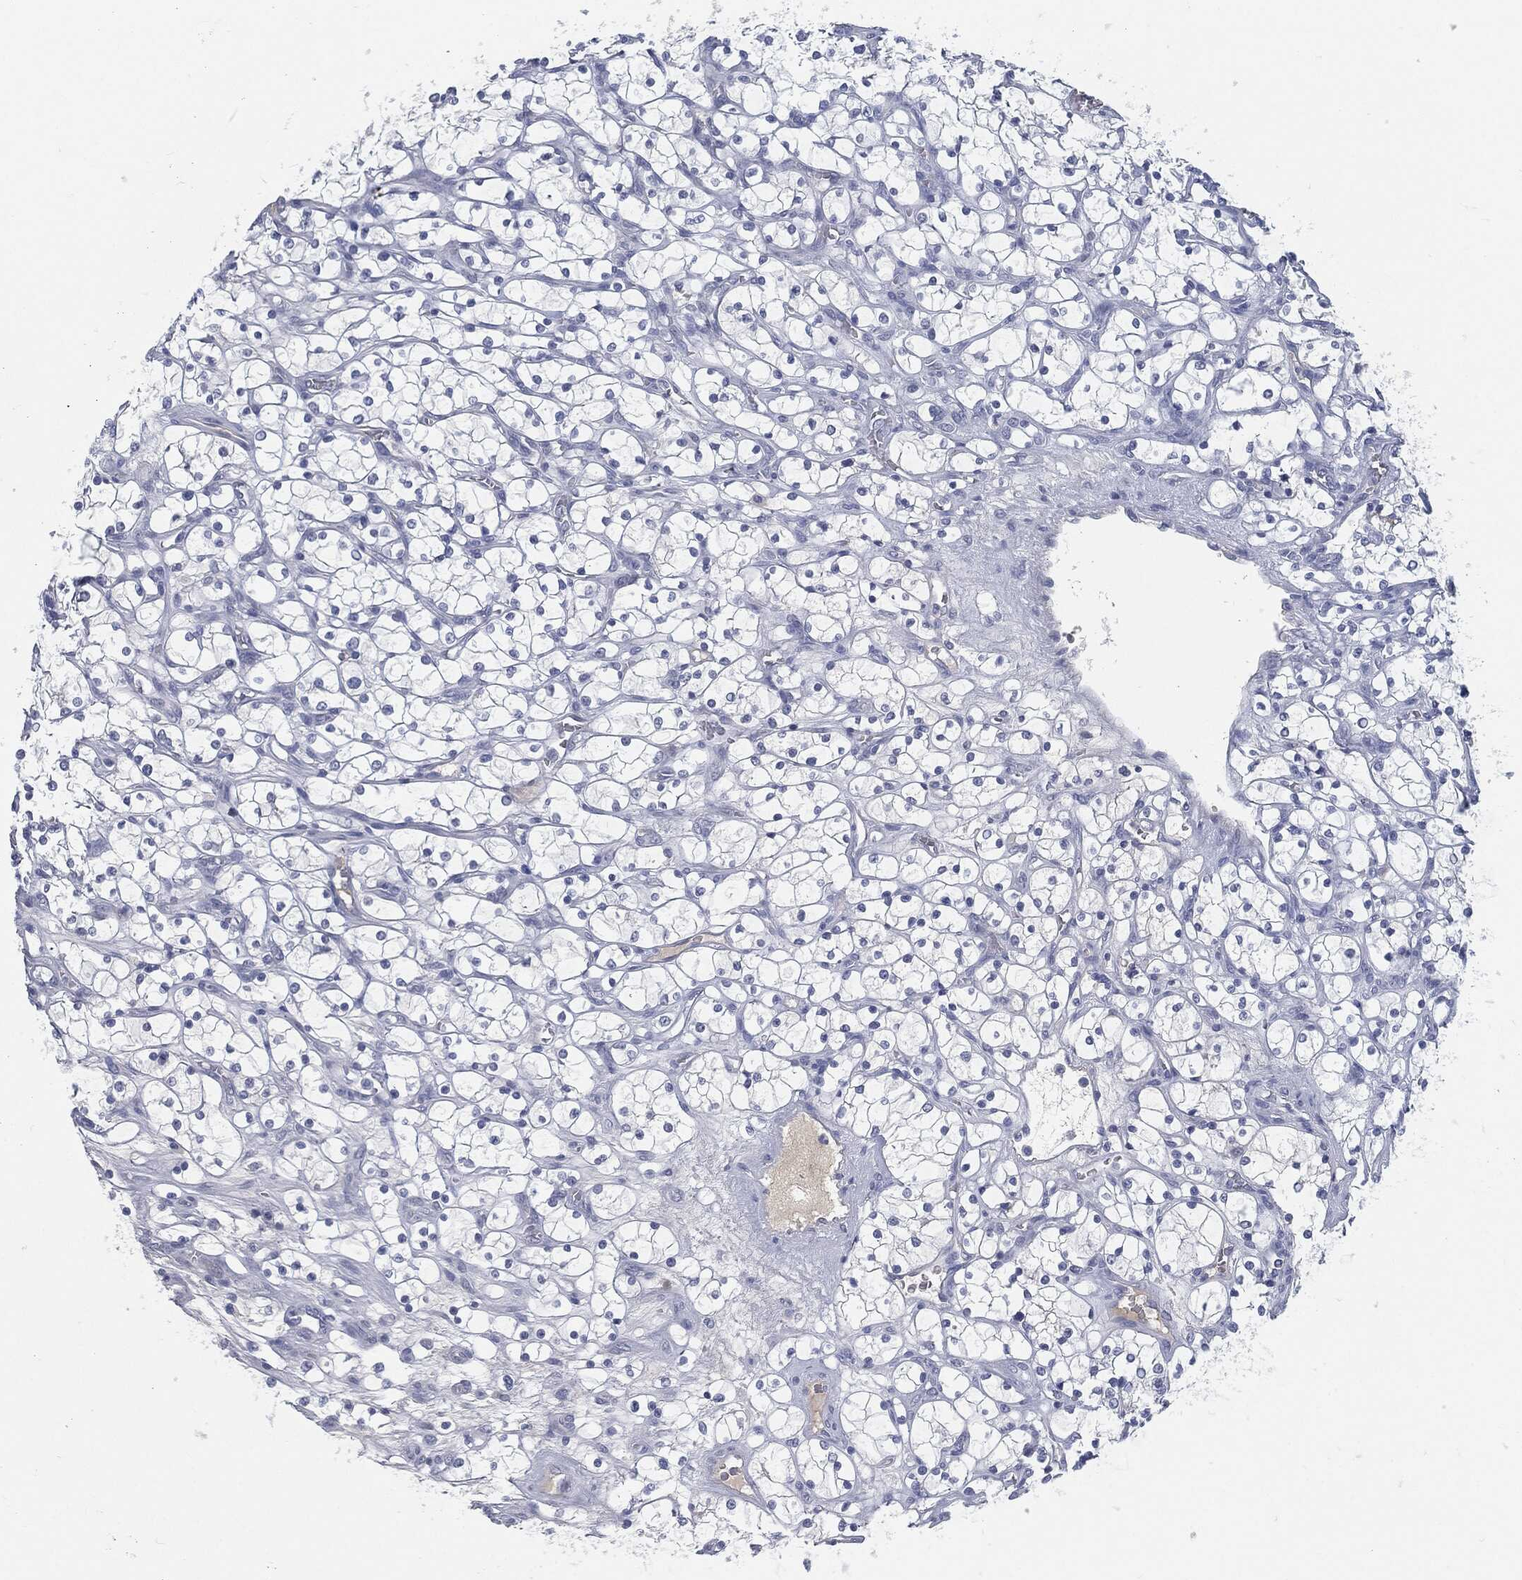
{"staining": {"intensity": "negative", "quantity": "none", "location": "none"}, "tissue": "renal cancer", "cell_type": "Tumor cells", "image_type": "cancer", "snomed": [{"axis": "morphology", "description": "Adenocarcinoma, NOS"}, {"axis": "topography", "description": "Kidney"}], "caption": "This is an immunohistochemistry histopathology image of human adenocarcinoma (renal). There is no staining in tumor cells.", "gene": "MST1", "patient": {"sex": "female", "age": 69}}